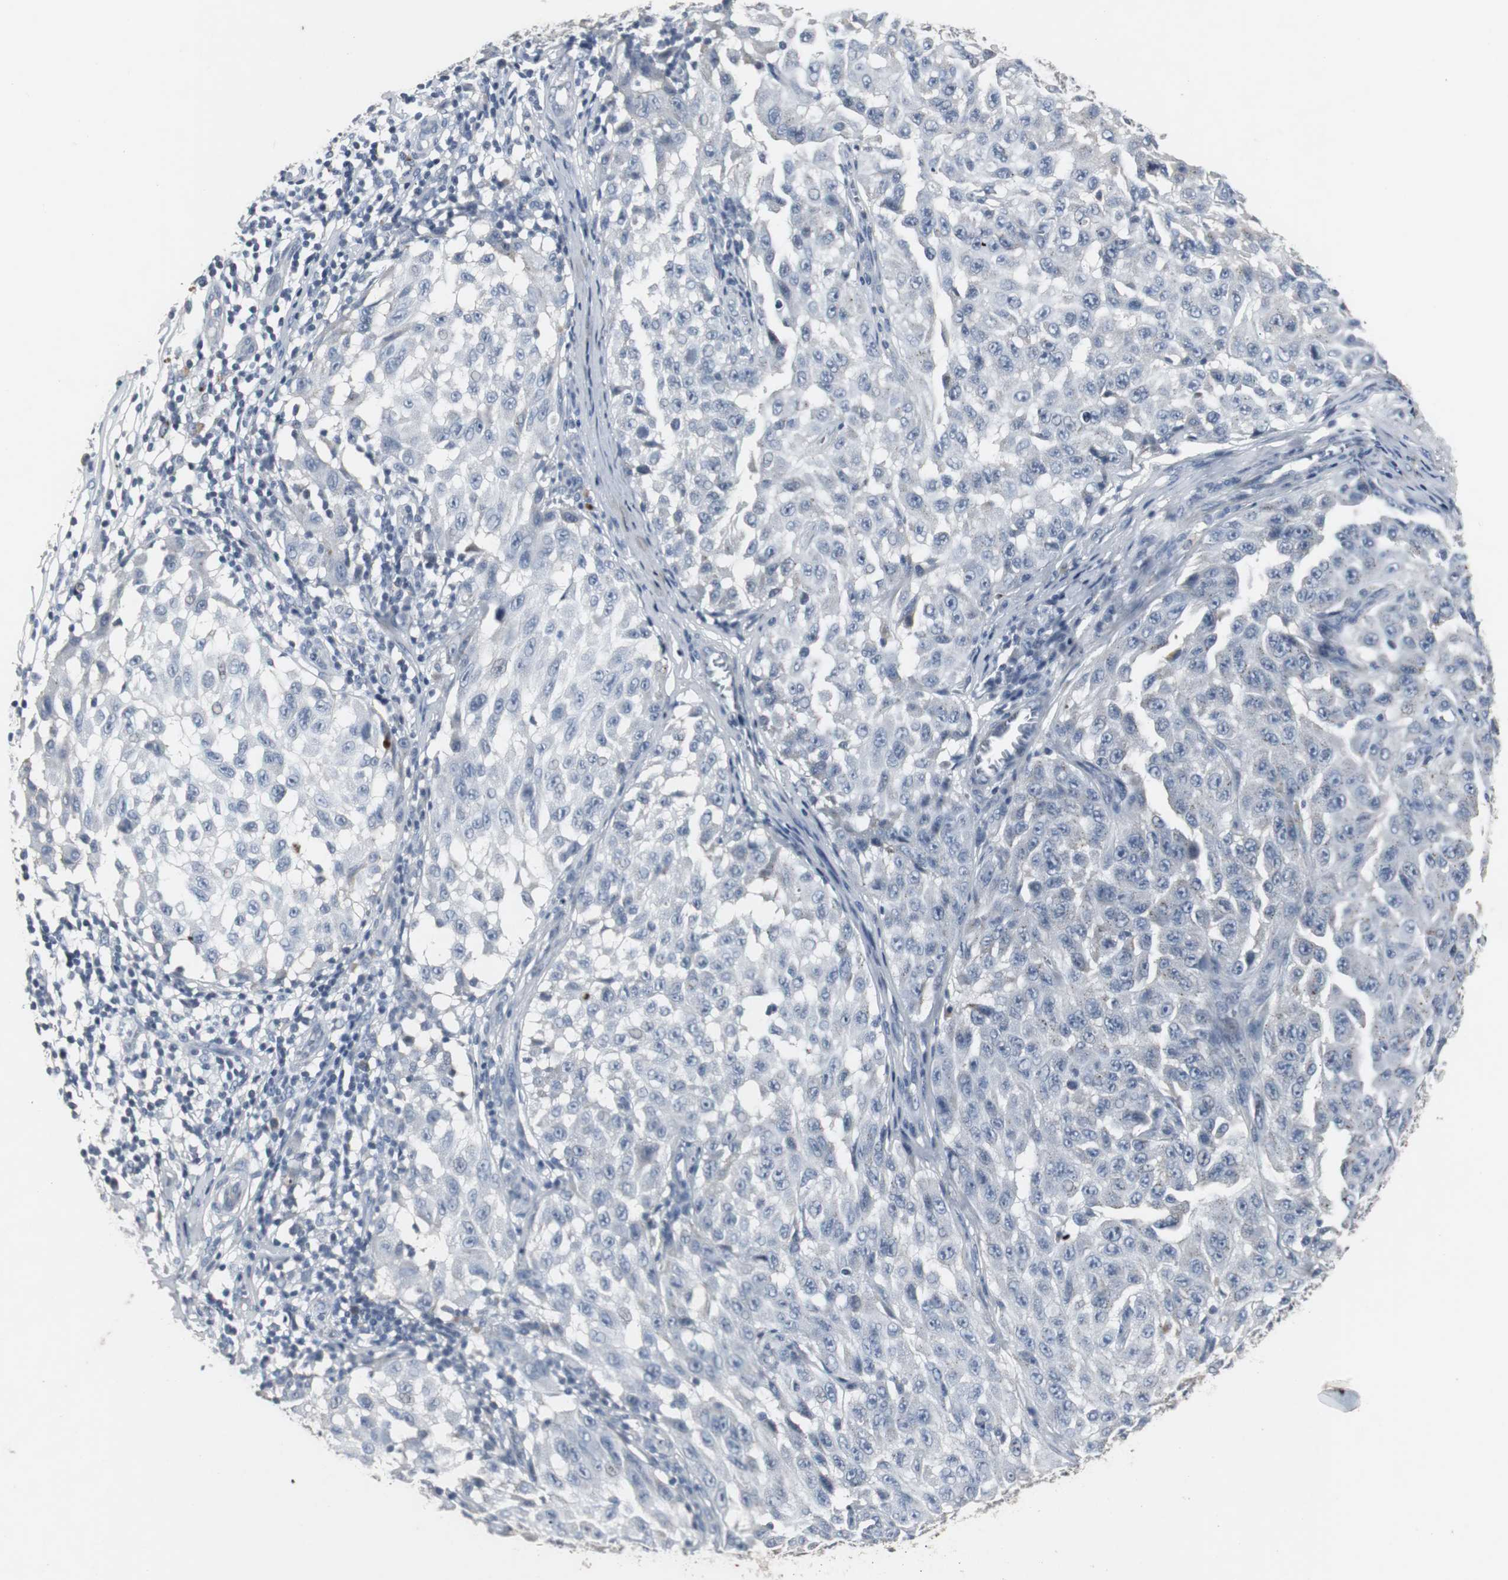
{"staining": {"intensity": "negative", "quantity": "none", "location": "none"}, "tissue": "melanoma", "cell_type": "Tumor cells", "image_type": "cancer", "snomed": [{"axis": "morphology", "description": "Malignant melanoma, NOS"}, {"axis": "topography", "description": "Skin"}], "caption": "This is an immunohistochemistry micrograph of human malignant melanoma. There is no expression in tumor cells.", "gene": "ACAA1", "patient": {"sex": "male", "age": 30}}